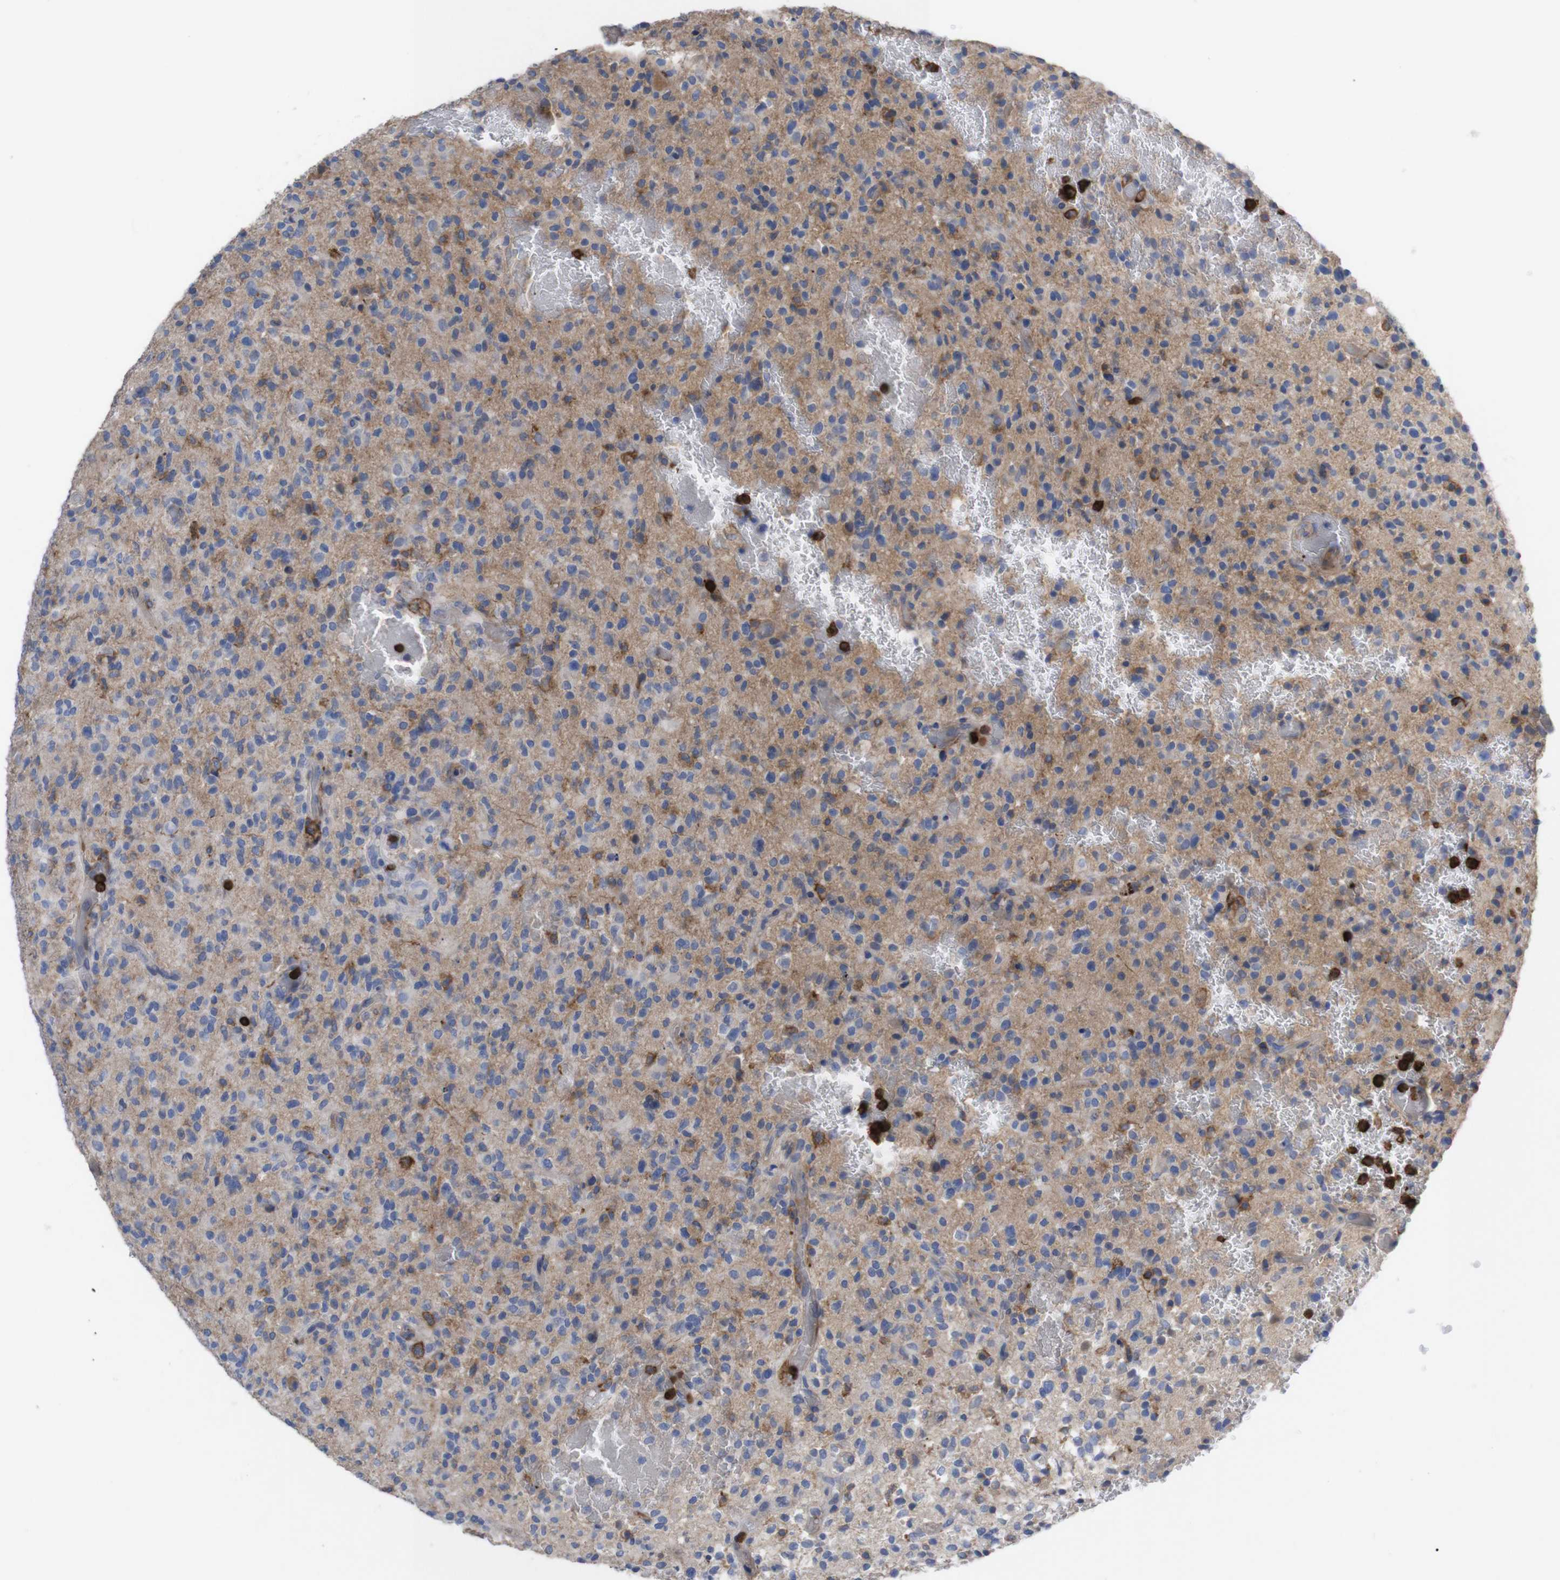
{"staining": {"intensity": "weak", "quantity": "<25%", "location": "cytoplasmic/membranous"}, "tissue": "glioma", "cell_type": "Tumor cells", "image_type": "cancer", "snomed": [{"axis": "morphology", "description": "Glioma, malignant, High grade"}, {"axis": "topography", "description": "Brain"}], "caption": "High power microscopy histopathology image of an immunohistochemistry (IHC) histopathology image of glioma, revealing no significant expression in tumor cells.", "gene": "C5AR1", "patient": {"sex": "male", "age": 71}}